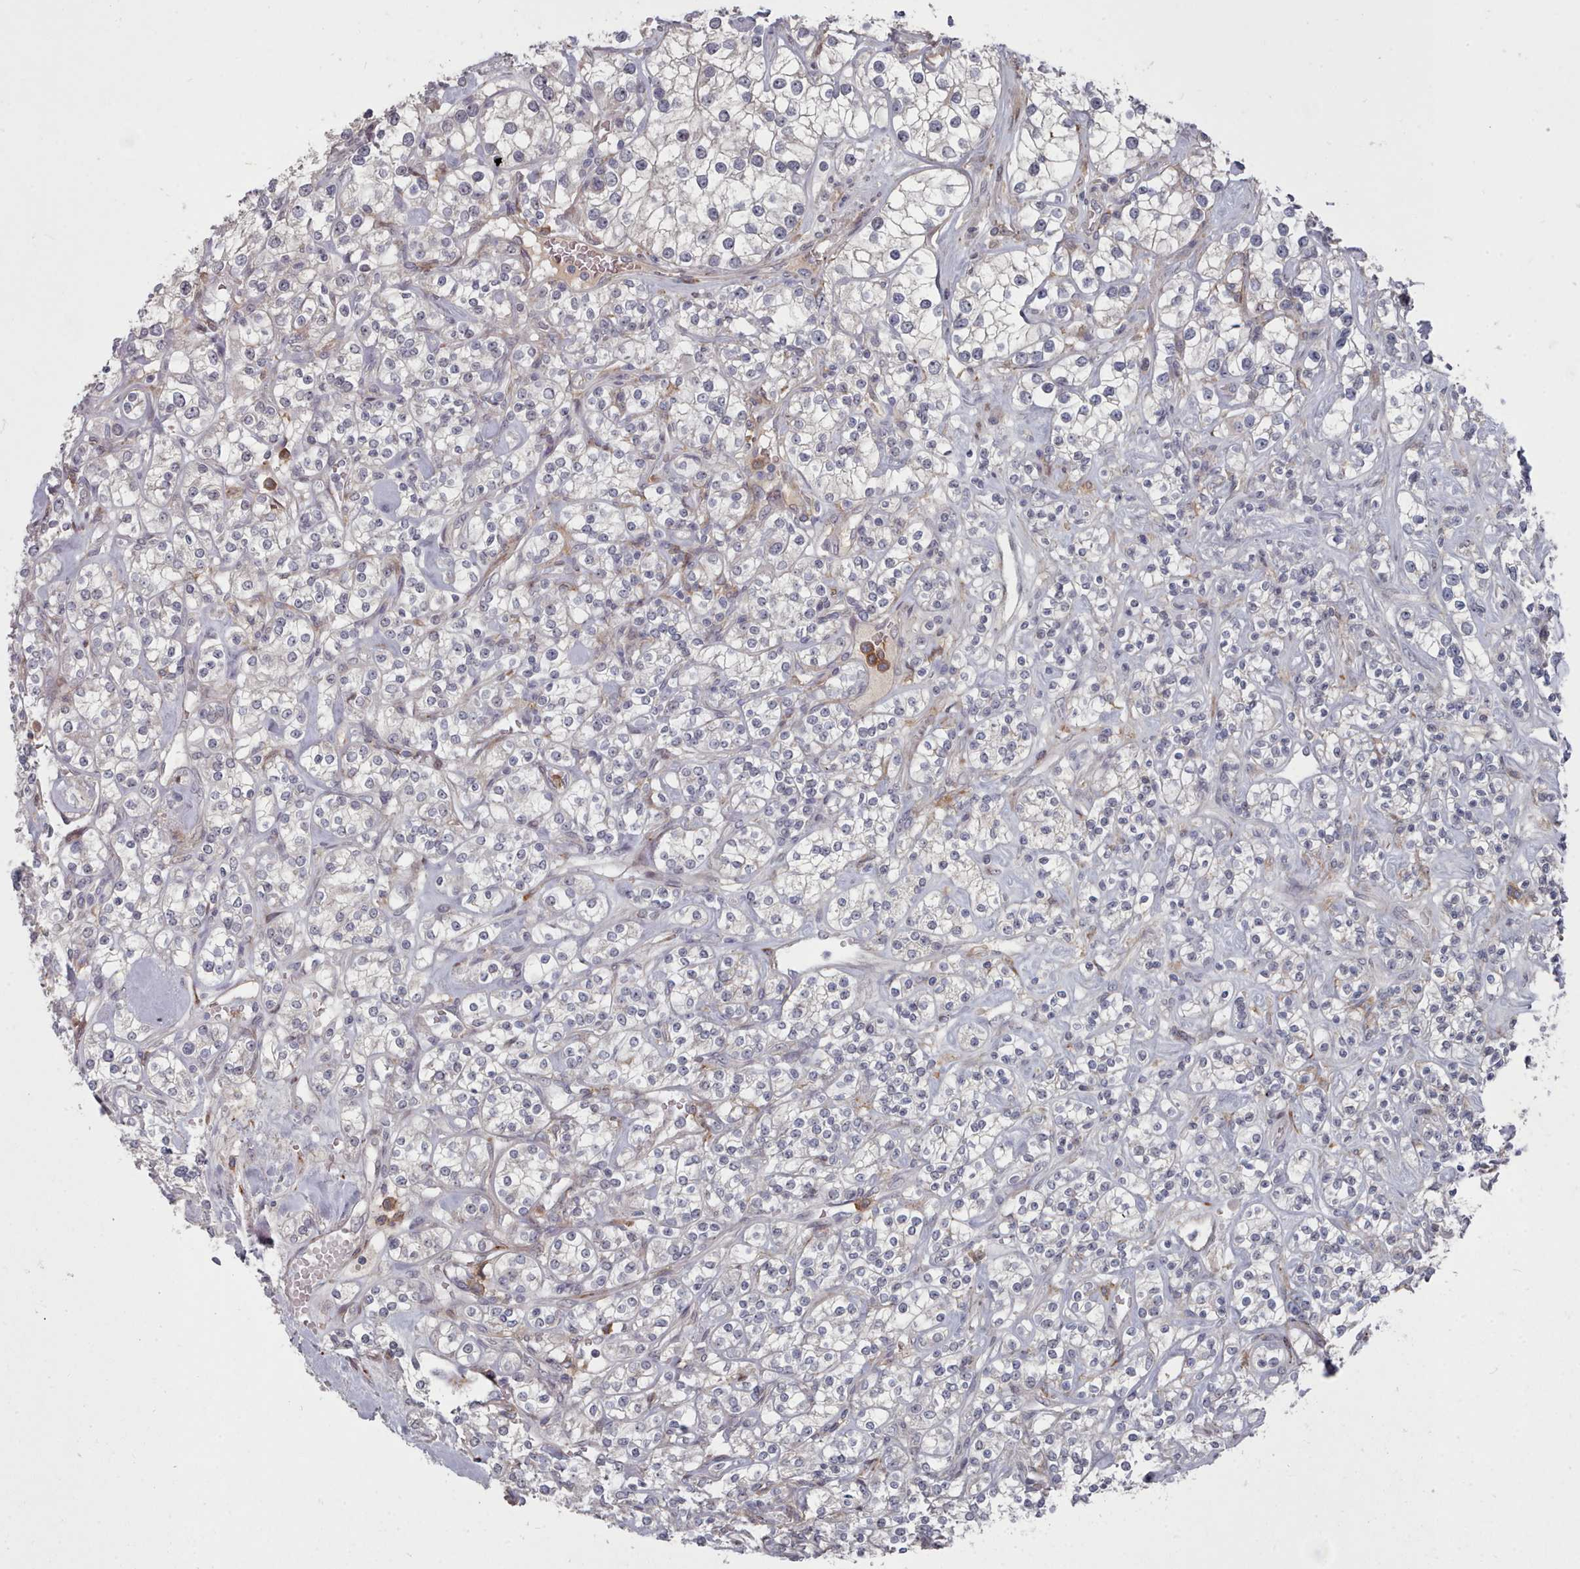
{"staining": {"intensity": "negative", "quantity": "none", "location": "none"}, "tissue": "renal cancer", "cell_type": "Tumor cells", "image_type": "cancer", "snomed": [{"axis": "morphology", "description": "Adenocarcinoma, NOS"}, {"axis": "topography", "description": "Kidney"}], "caption": "A micrograph of renal cancer (adenocarcinoma) stained for a protein demonstrates no brown staining in tumor cells.", "gene": "COL8A2", "patient": {"sex": "male", "age": 77}}